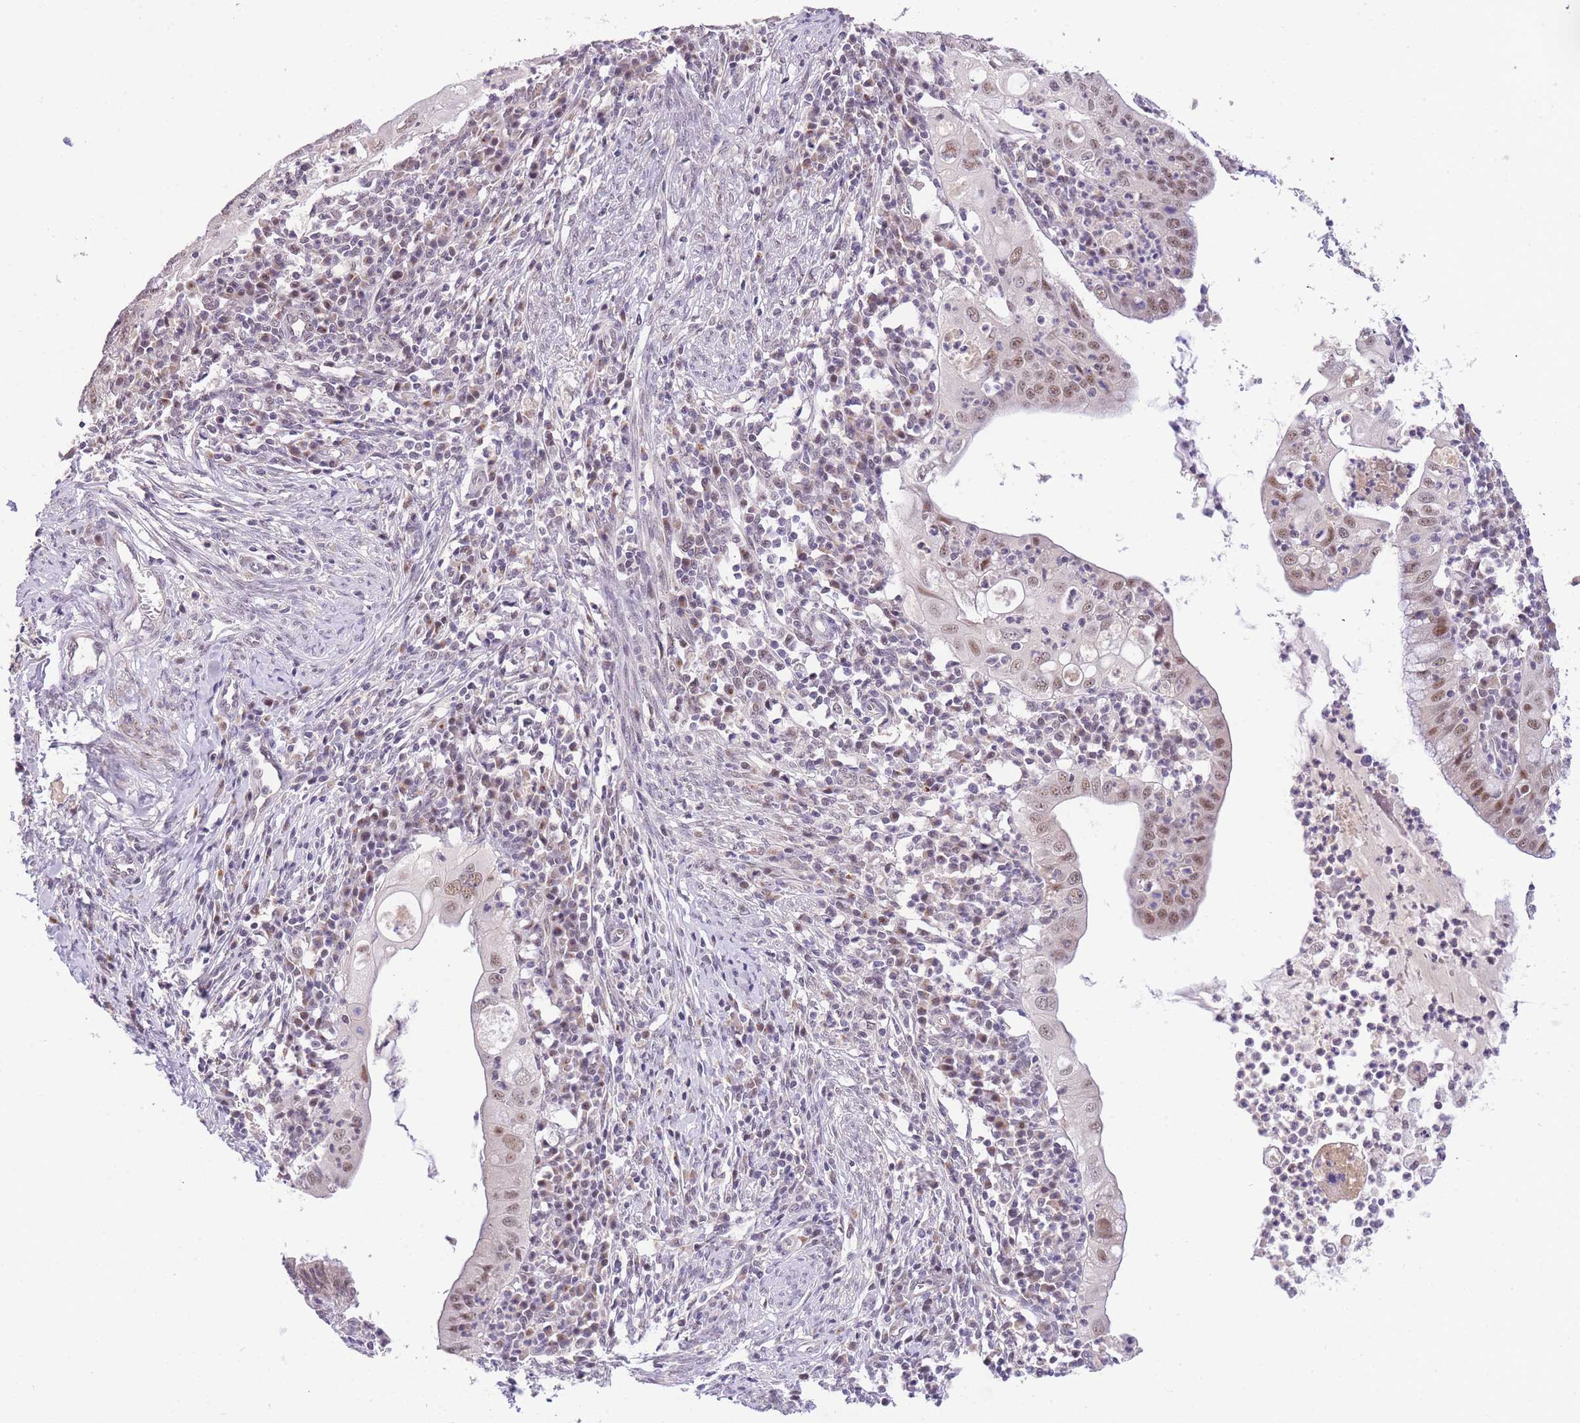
{"staining": {"intensity": "moderate", "quantity": ">75%", "location": "nuclear"}, "tissue": "cervical cancer", "cell_type": "Tumor cells", "image_type": "cancer", "snomed": [{"axis": "morphology", "description": "Adenocarcinoma, NOS"}, {"axis": "topography", "description": "Cervix"}], "caption": "Adenocarcinoma (cervical) tissue demonstrates moderate nuclear expression in about >75% of tumor cells, visualized by immunohistochemistry.", "gene": "SLC35F2", "patient": {"sex": "female", "age": 36}}